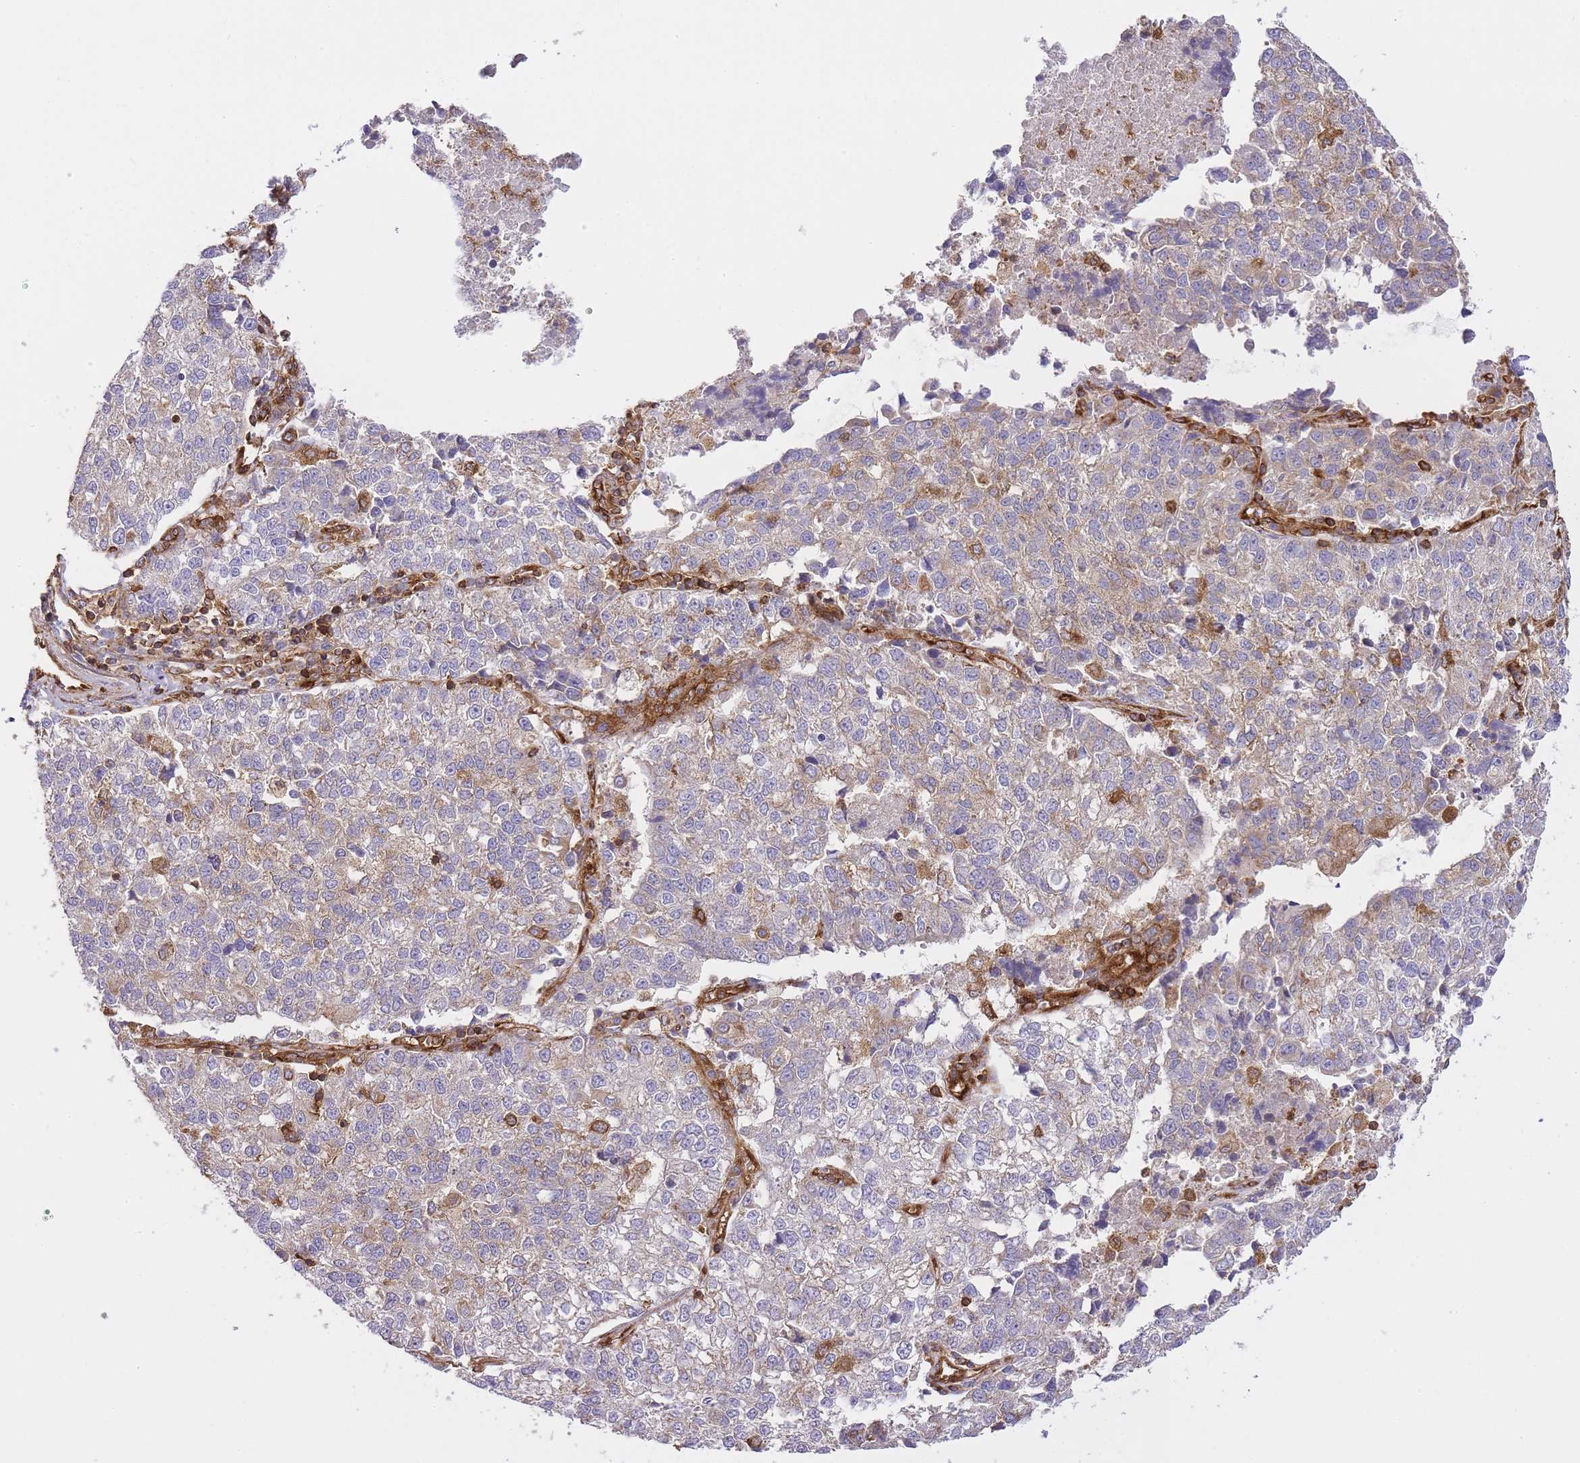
{"staining": {"intensity": "weak", "quantity": "25%-75%", "location": "cytoplasmic/membranous"}, "tissue": "lung cancer", "cell_type": "Tumor cells", "image_type": "cancer", "snomed": [{"axis": "morphology", "description": "Adenocarcinoma, NOS"}, {"axis": "topography", "description": "Lung"}], "caption": "Immunohistochemical staining of lung cancer (adenocarcinoma) displays weak cytoplasmic/membranous protein positivity in approximately 25%-75% of tumor cells. The staining is performed using DAB (3,3'-diaminobenzidine) brown chromogen to label protein expression. The nuclei are counter-stained blue using hematoxylin.", "gene": "MSN", "patient": {"sex": "male", "age": 49}}